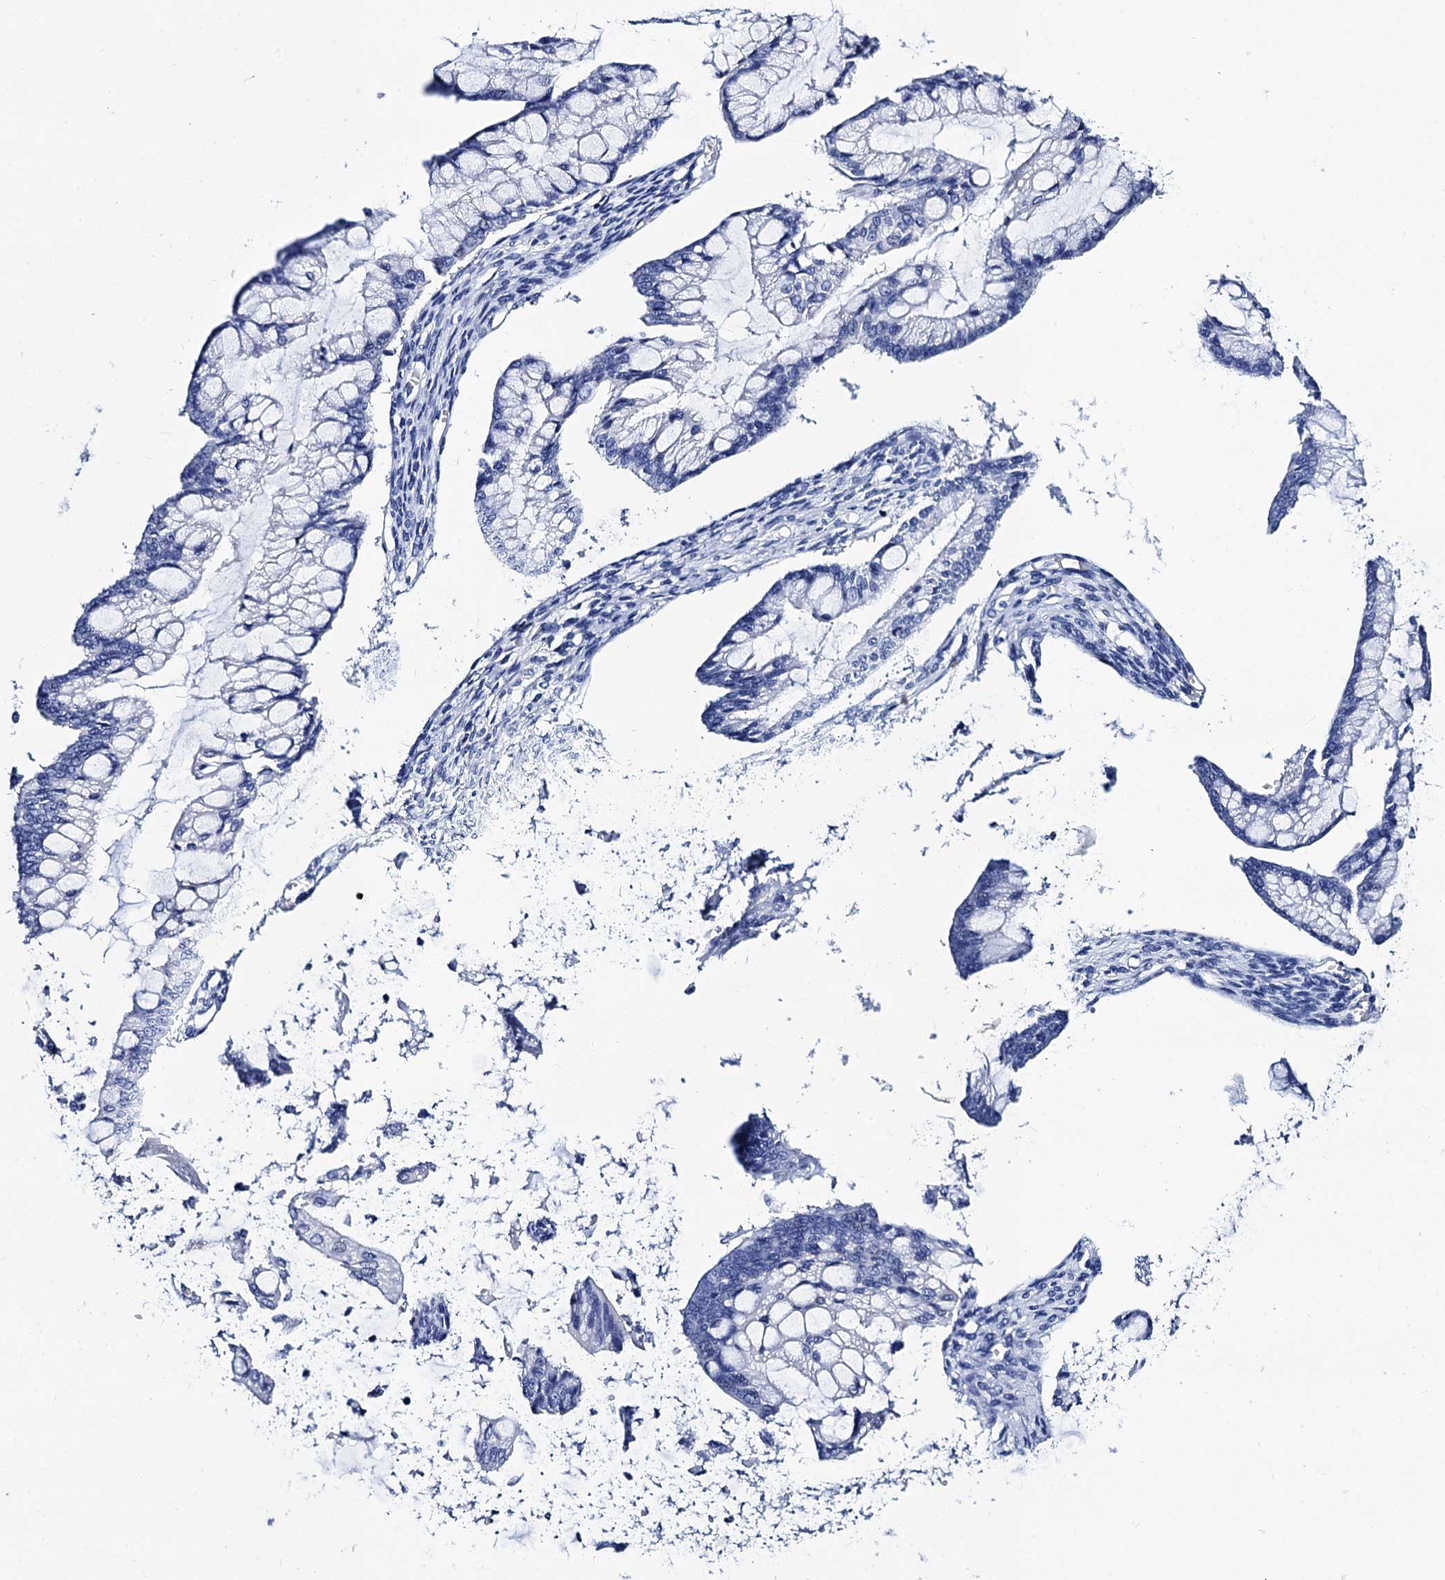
{"staining": {"intensity": "negative", "quantity": "none", "location": "none"}, "tissue": "ovarian cancer", "cell_type": "Tumor cells", "image_type": "cancer", "snomed": [{"axis": "morphology", "description": "Cystadenocarcinoma, mucinous, NOS"}, {"axis": "topography", "description": "Ovary"}], "caption": "Ovarian cancer was stained to show a protein in brown. There is no significant positivity in tumor cells.", "gene": "MYBPC3", "patient": {"sex": "female", "age": 73}}